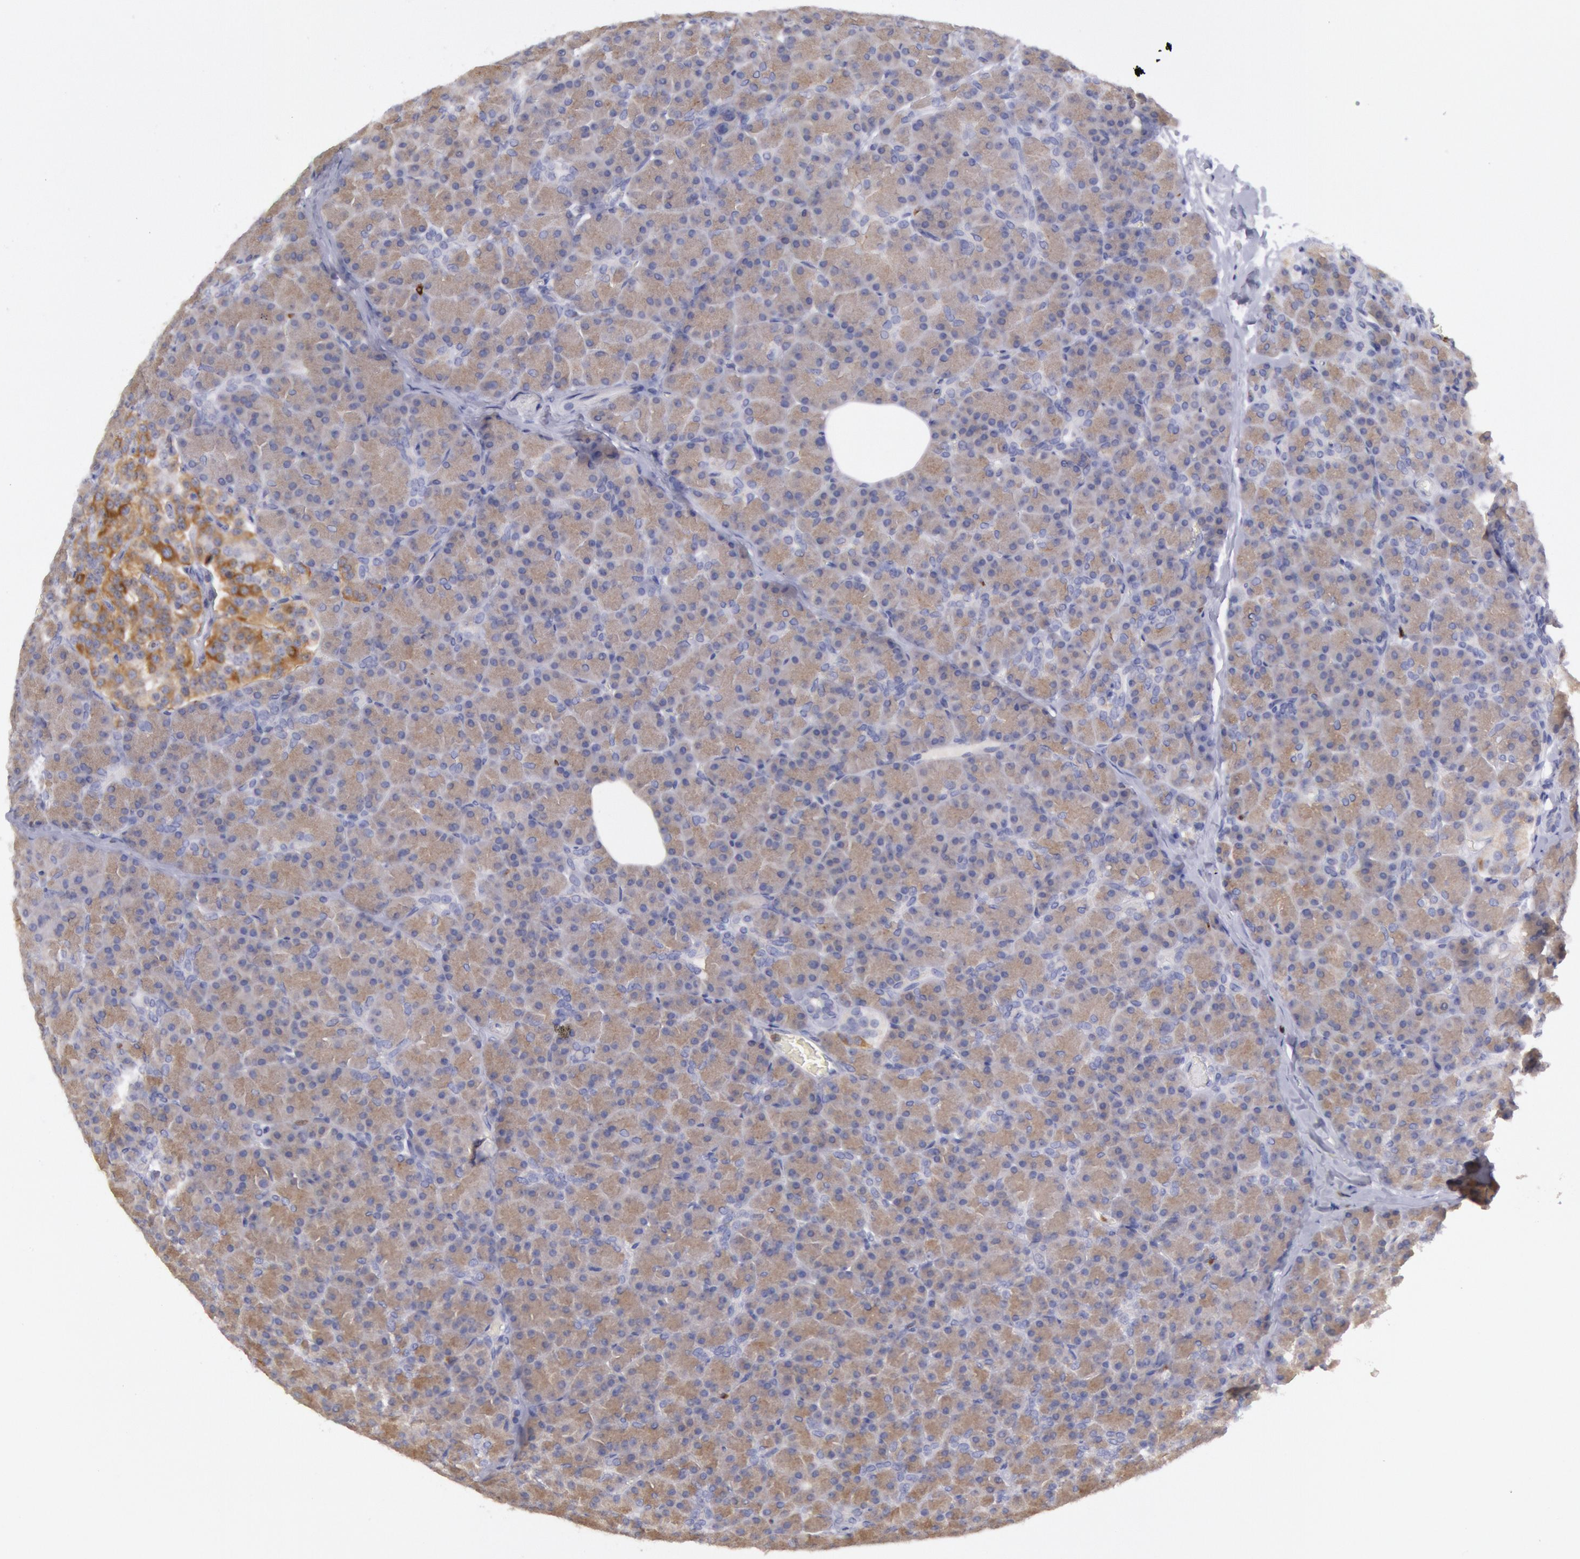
{"staining": {"intensity": "weak", "quantity": ">75%", "location": "cytoplasmic/membranous"}, "tissue": "pancreas", "cell_type": "Exocrine glandular cells", "image_type": "normal", "snomed": [{"axis": "morphology", "description": "Normal tissue, NOS"}, {"axis": "topography", "description": "Pancreas"}], "caption": "A brown stain shows weak cytoplasmic/membranous staining of a protein in exocrine glandular cells of unremarkable human pancreas.", "gene": "RAB27A", "patient": {"sex": "female", "age": 43}}